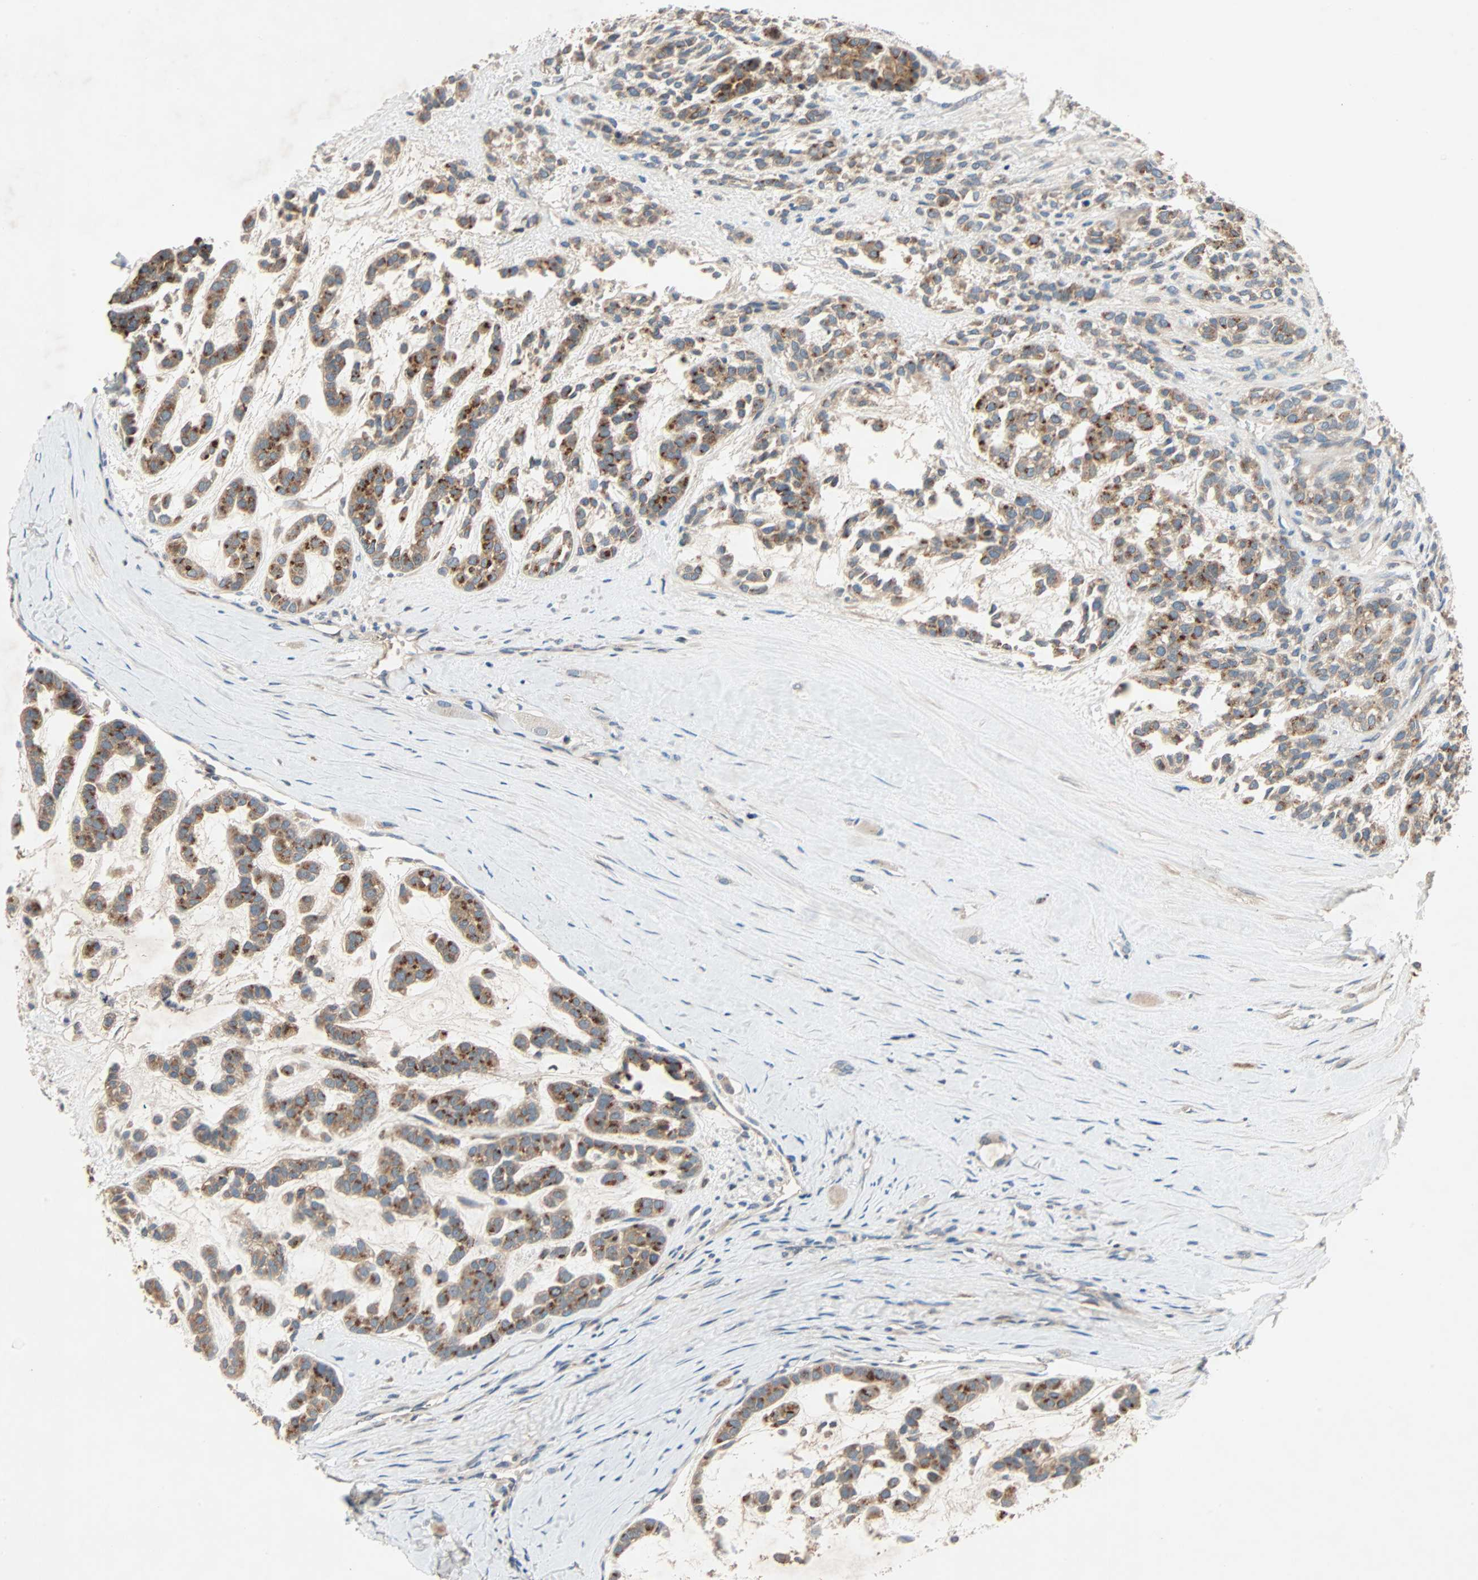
{"staining": {"intensity": "strong", "quantity": ">75%", "location": "cytoplasmic/membranous"}, "tissue": "head and neck cancer", "cell_type": "Tumor cells", "image_type": "cancer", "snomed": [{"axis": "morphology", "description": "Adenocarcinoma, NOS"}, {"axis": "morphology", "description": "Adenoma, NOS"}, {"axis": "topography", "description": "Head-Neck"}], "caption": "A high-resolution micrograph shows immunohistochemistry staining of head and neck cancer (adenoma), which shows strong cytoplasmic/membranous positivity in about >75% of tumor cells.", "gene": "XYLT1", "patient": {"sex": "female", "age": 55}}